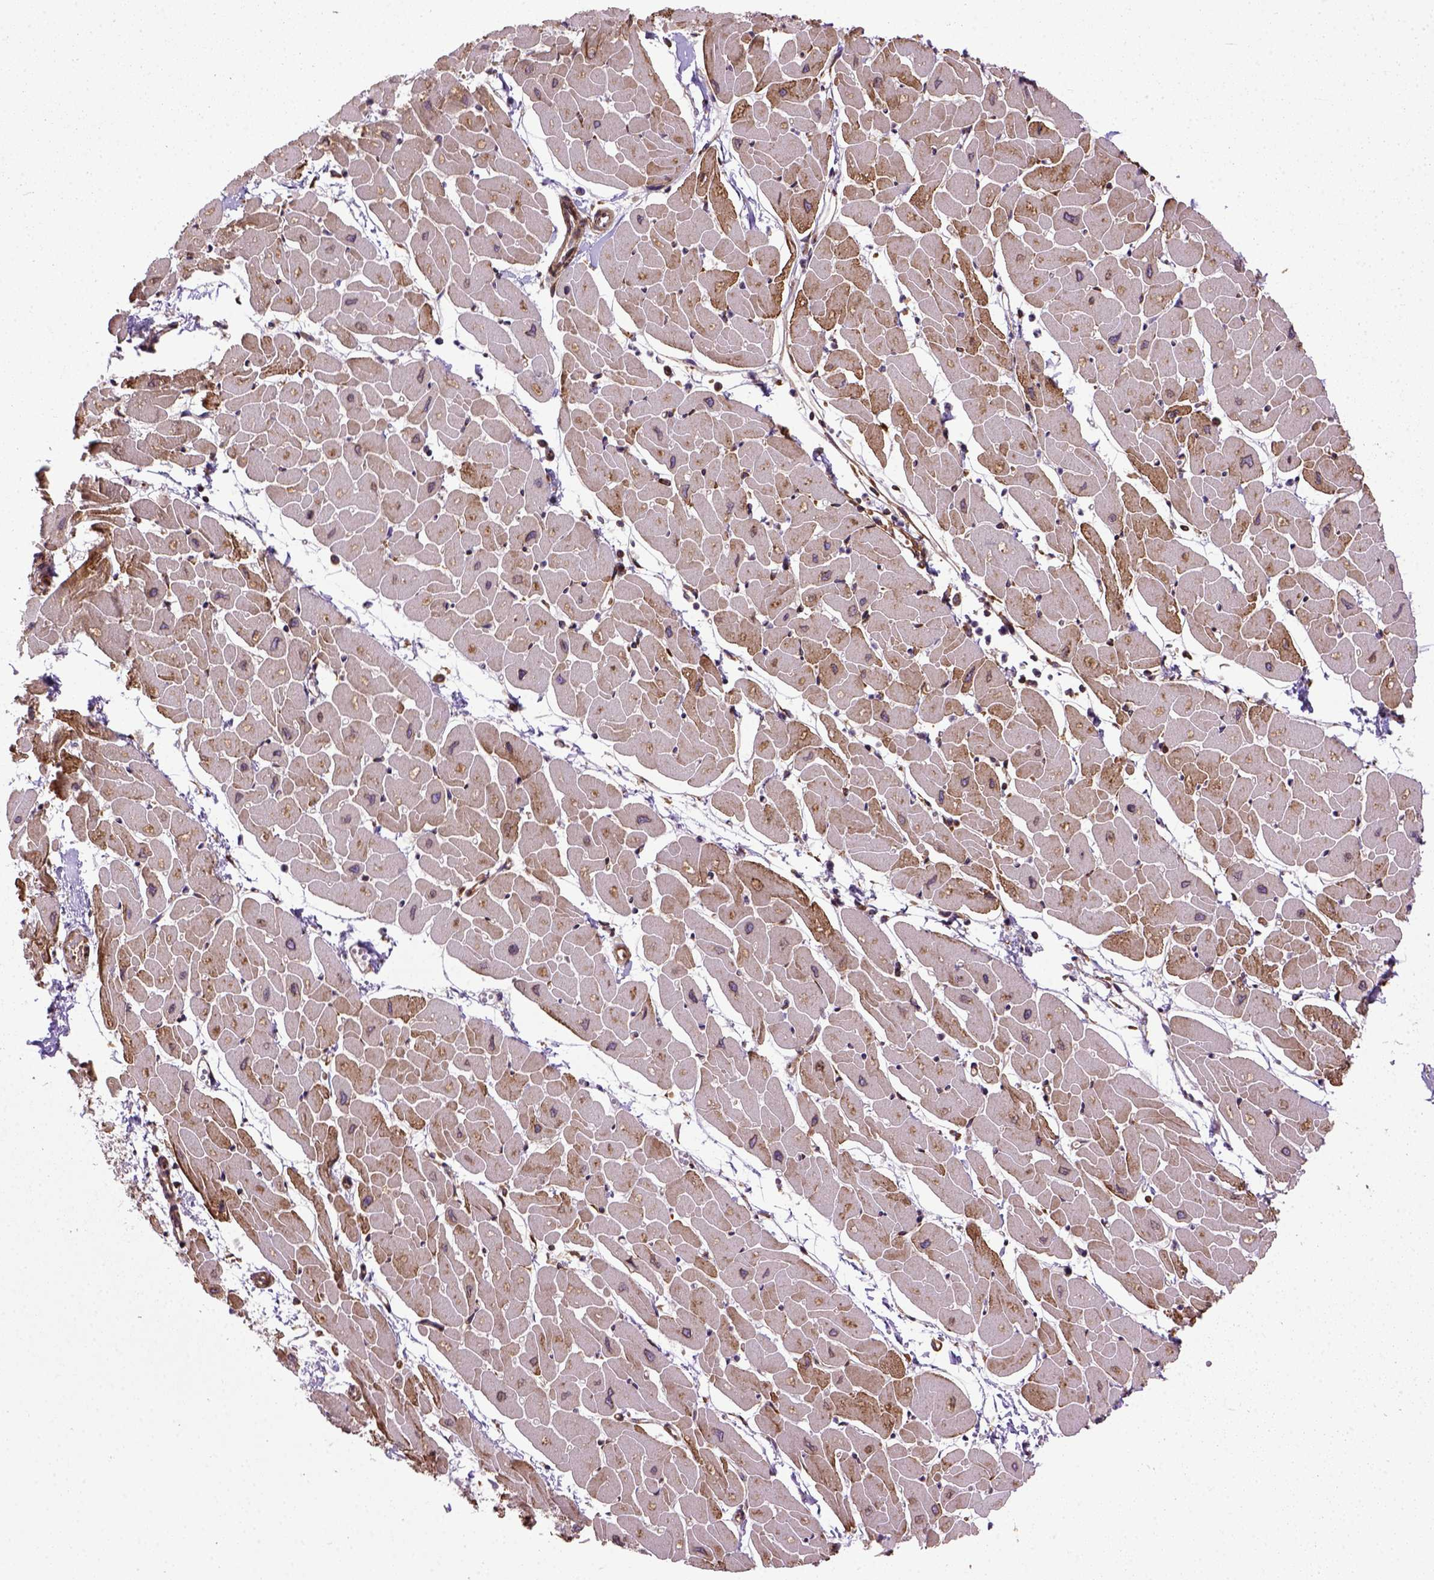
{"staining": {"intensity": "moderate", "quantity": "25%-75%", "location": "cytoplasmic/membranous"}, "tissue": "heart muscle", "cell_type": "Cardiomyocytes", "image_type": "normal", "snomed": [{"axis": "morphology", "description": "Normal tissue, NOS"}, {"axis": "topography", "description": "Heart"}], "caption": "Protein expression analysis of normal heart muscle exhibits moderate cytoplasmic/membranous expression in approximately 25%-75% of cardiomyocytes. Nuclei are stained in blue.", "gene": "CAPRIN1", "patient": {"sex": "male", "age": 57}}